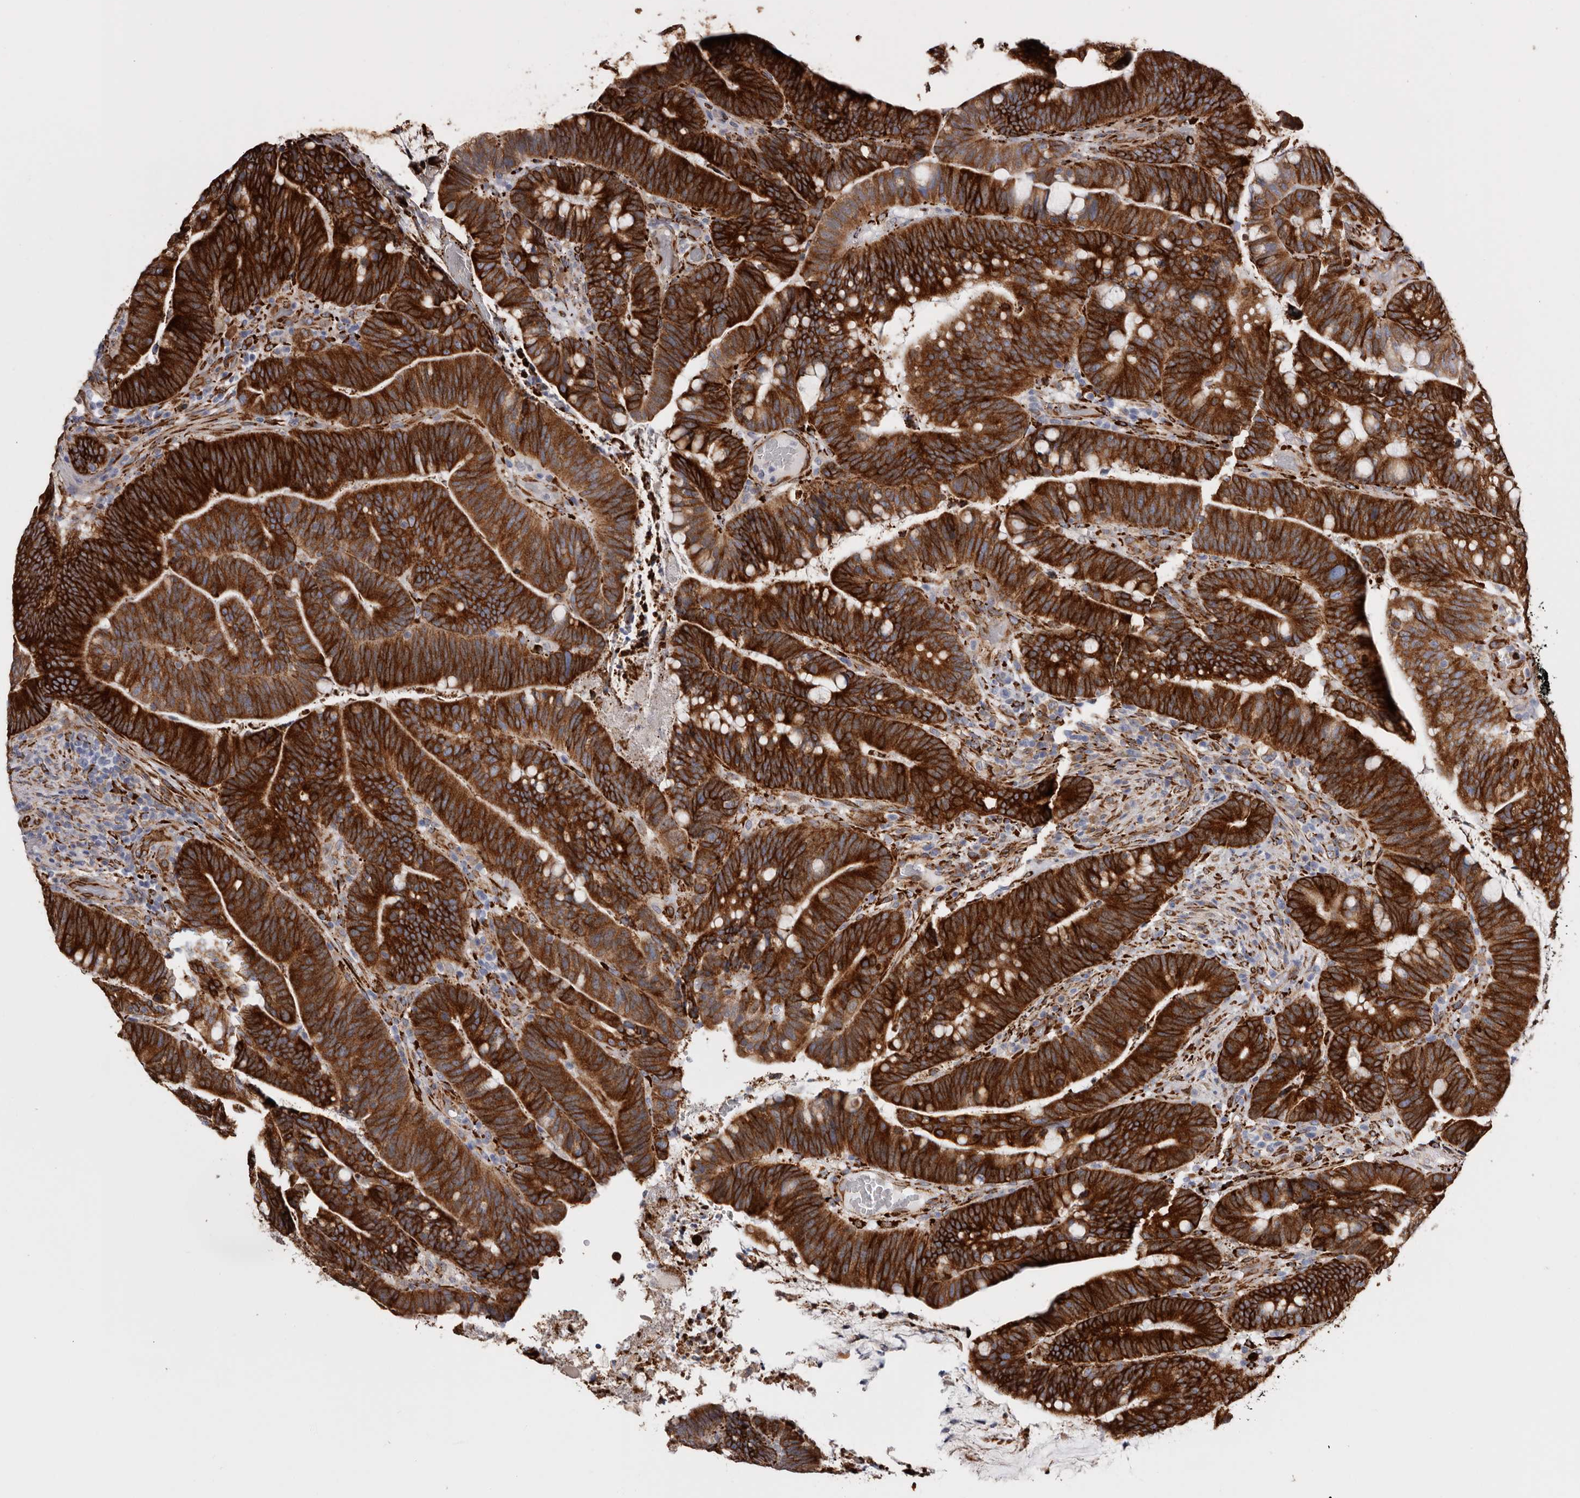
{"staining": {"intensity": "strong", "quantity": ">75%", "location": "cytoplasmic/membranous"}, "tissue": "colorectal cancer", "cell_type": "Tumor cells", "image_type": "cancer", "snomed": [{"axis": "morphology", "description": "Adenocarcinoma, NOS"}, {"axis": "topography", "description": "Colon"}], "caption": "Colorectal cancer tissue demonstrates strong cytoplasmic/membranous staining in about >75% of tumor cells", "gene": "SEMA3E", "patient": {"sex": "female", "age": 66}}